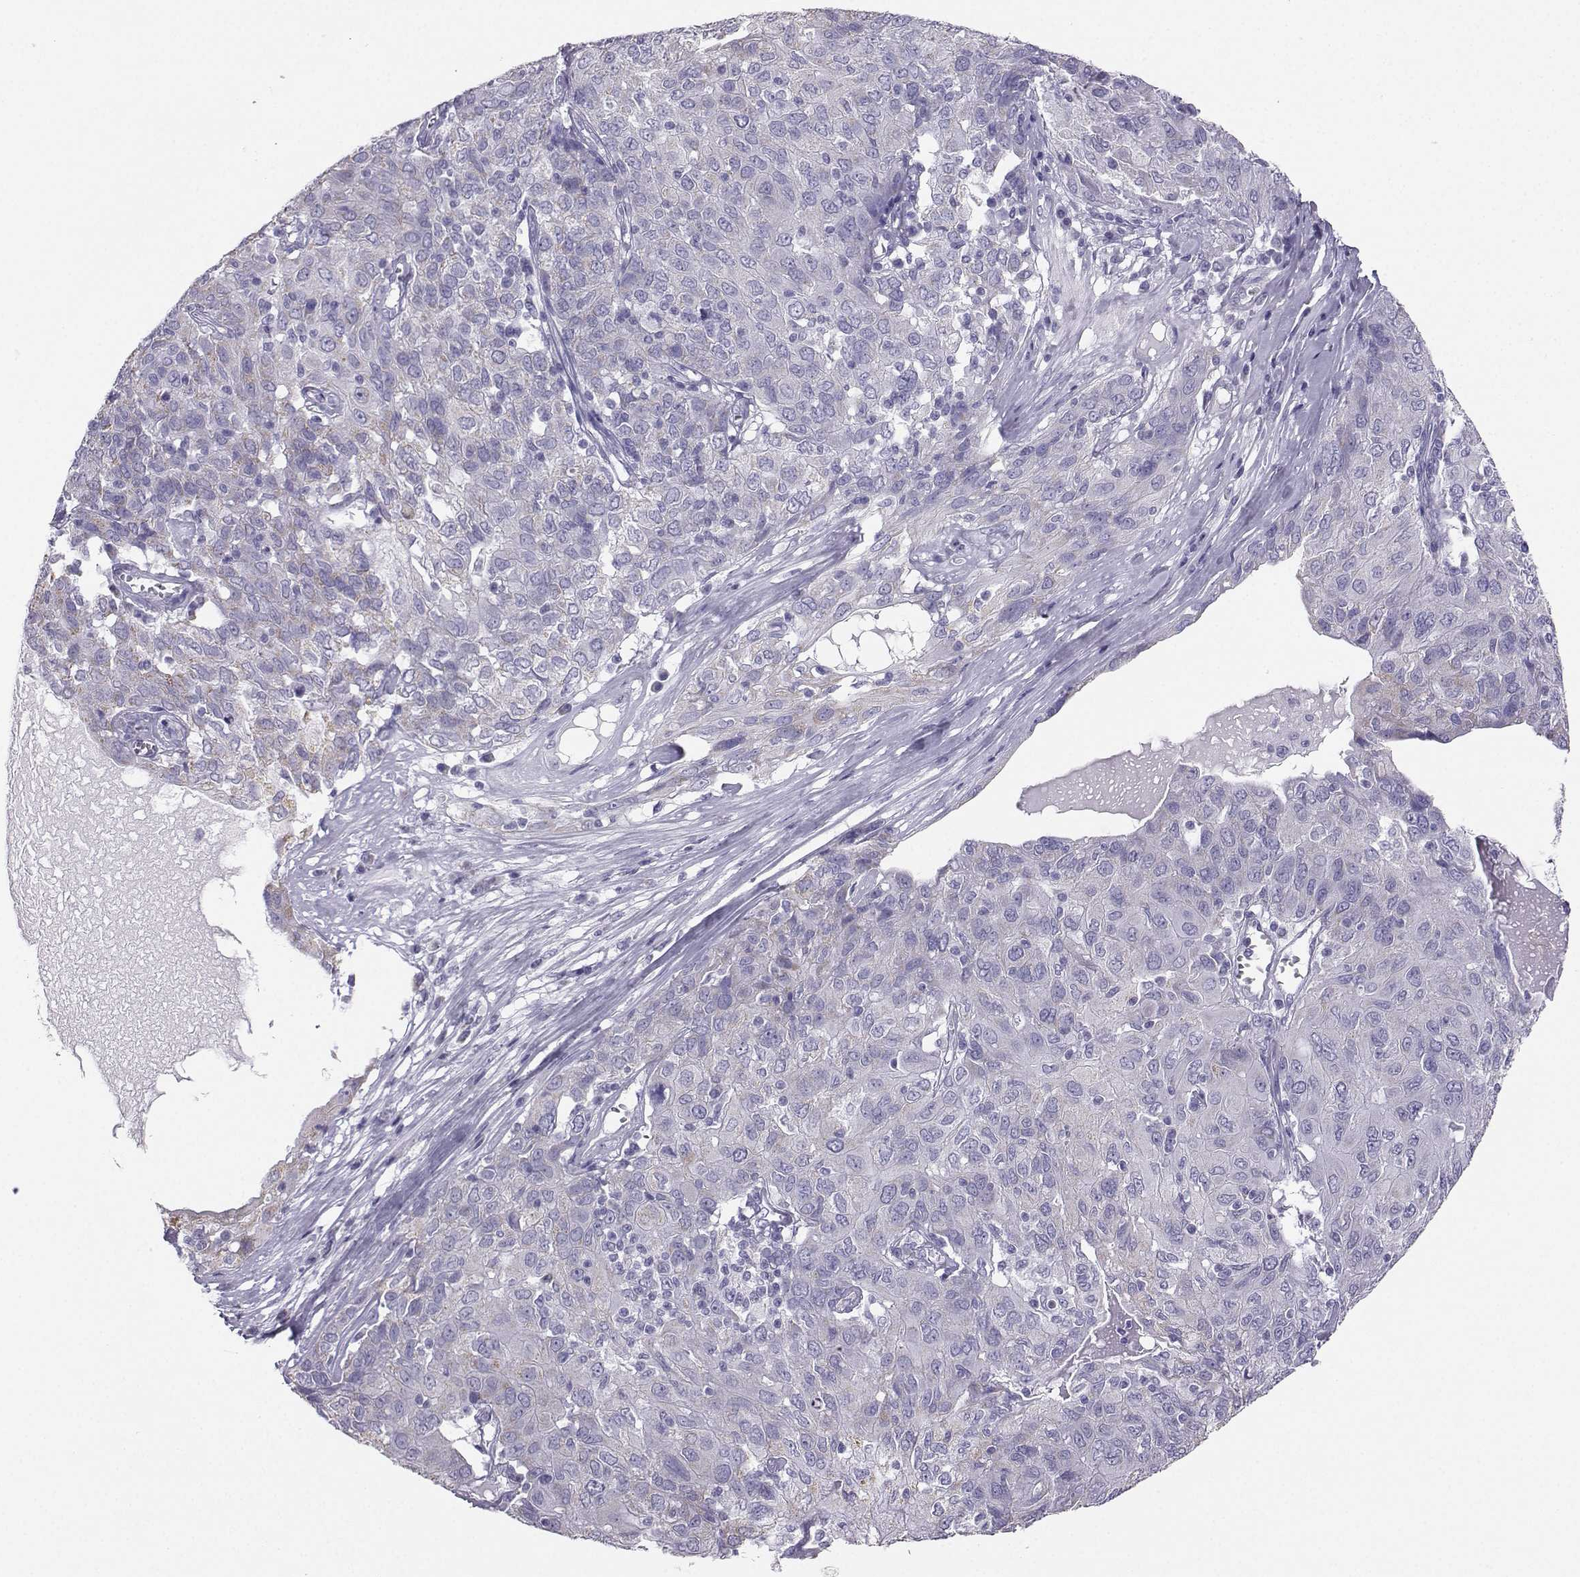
{"staining": {"intensity": "weak", "quantity": "<25%", "location": "cytoplasmic/membranous"}, "tissue": "ovarian cancer", "cell_type": "Tumor cells", "image_type": "cancer", "snomed": [{"axis": "morphology", "description": "Carcinoma, endometroid"}, {"axis": "topography", "description": "Ovary"}], "caption": "Tumor cells show no significant protein staining in ovarian endometroid carcinoma.", "gene": "AVP", "patient": {"sex": "female", "age": 50}}